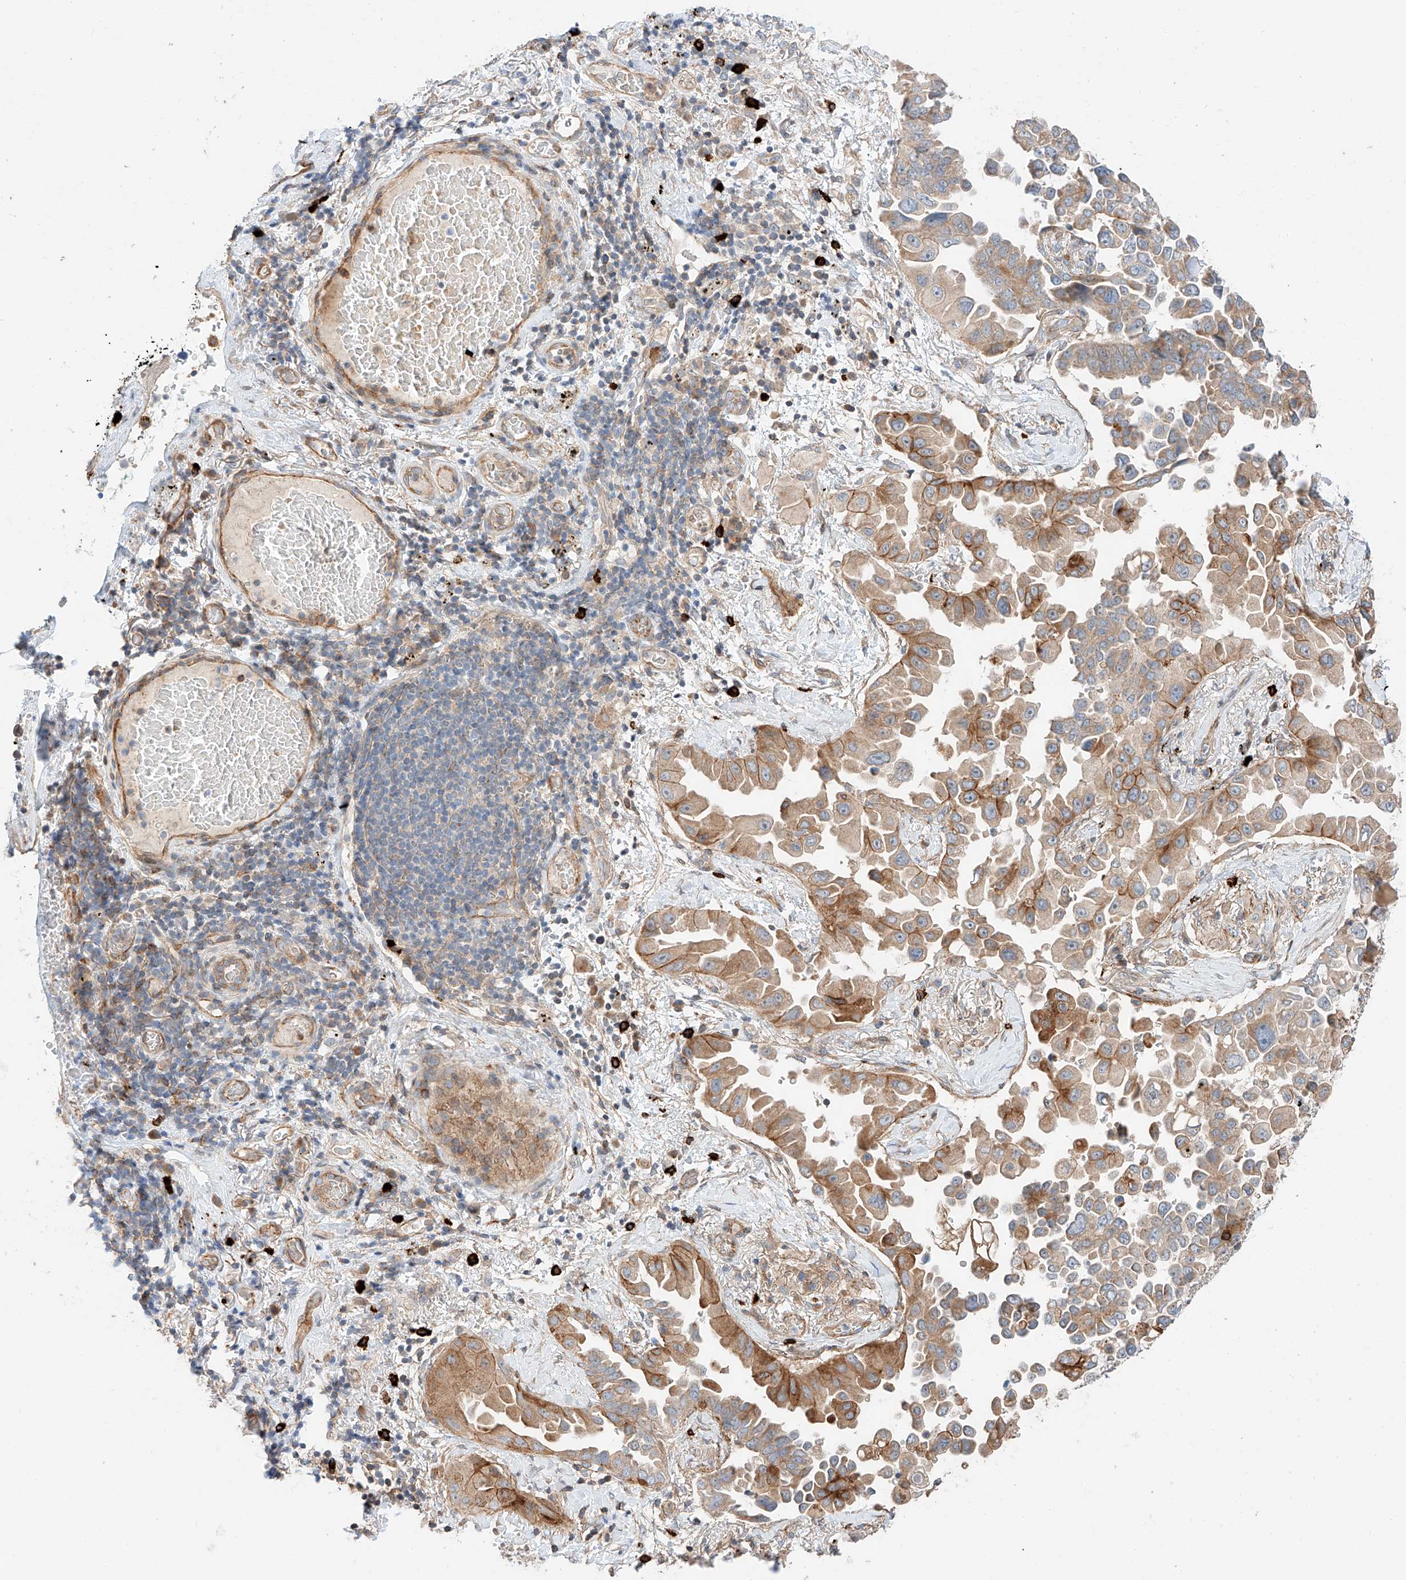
{"staining": {"intensity": "moderate", "quantity": ">75%", "location": "cytoplasmic/membranous"}, "tissue": "lung cancer", "cell_type": "Tumor cells", "image_type": "cancer", "snomed": [{"axis": "morphology", "description": "Adenocarcinoma, NOS"}, {"axis": "topography", "description": "Lung"}], "caption": "Protein expression by immunohistochemistry reveals moderate cytoplasmic/membranous staining in about >75% of tumor cells in lung cancer. (Stains: DAB in brown, nuclei in blue, Microscopy: brightfield microscopy at high magnification).", "gene": "MINDY4", "patient": {"sex": "female", "age": 67}}